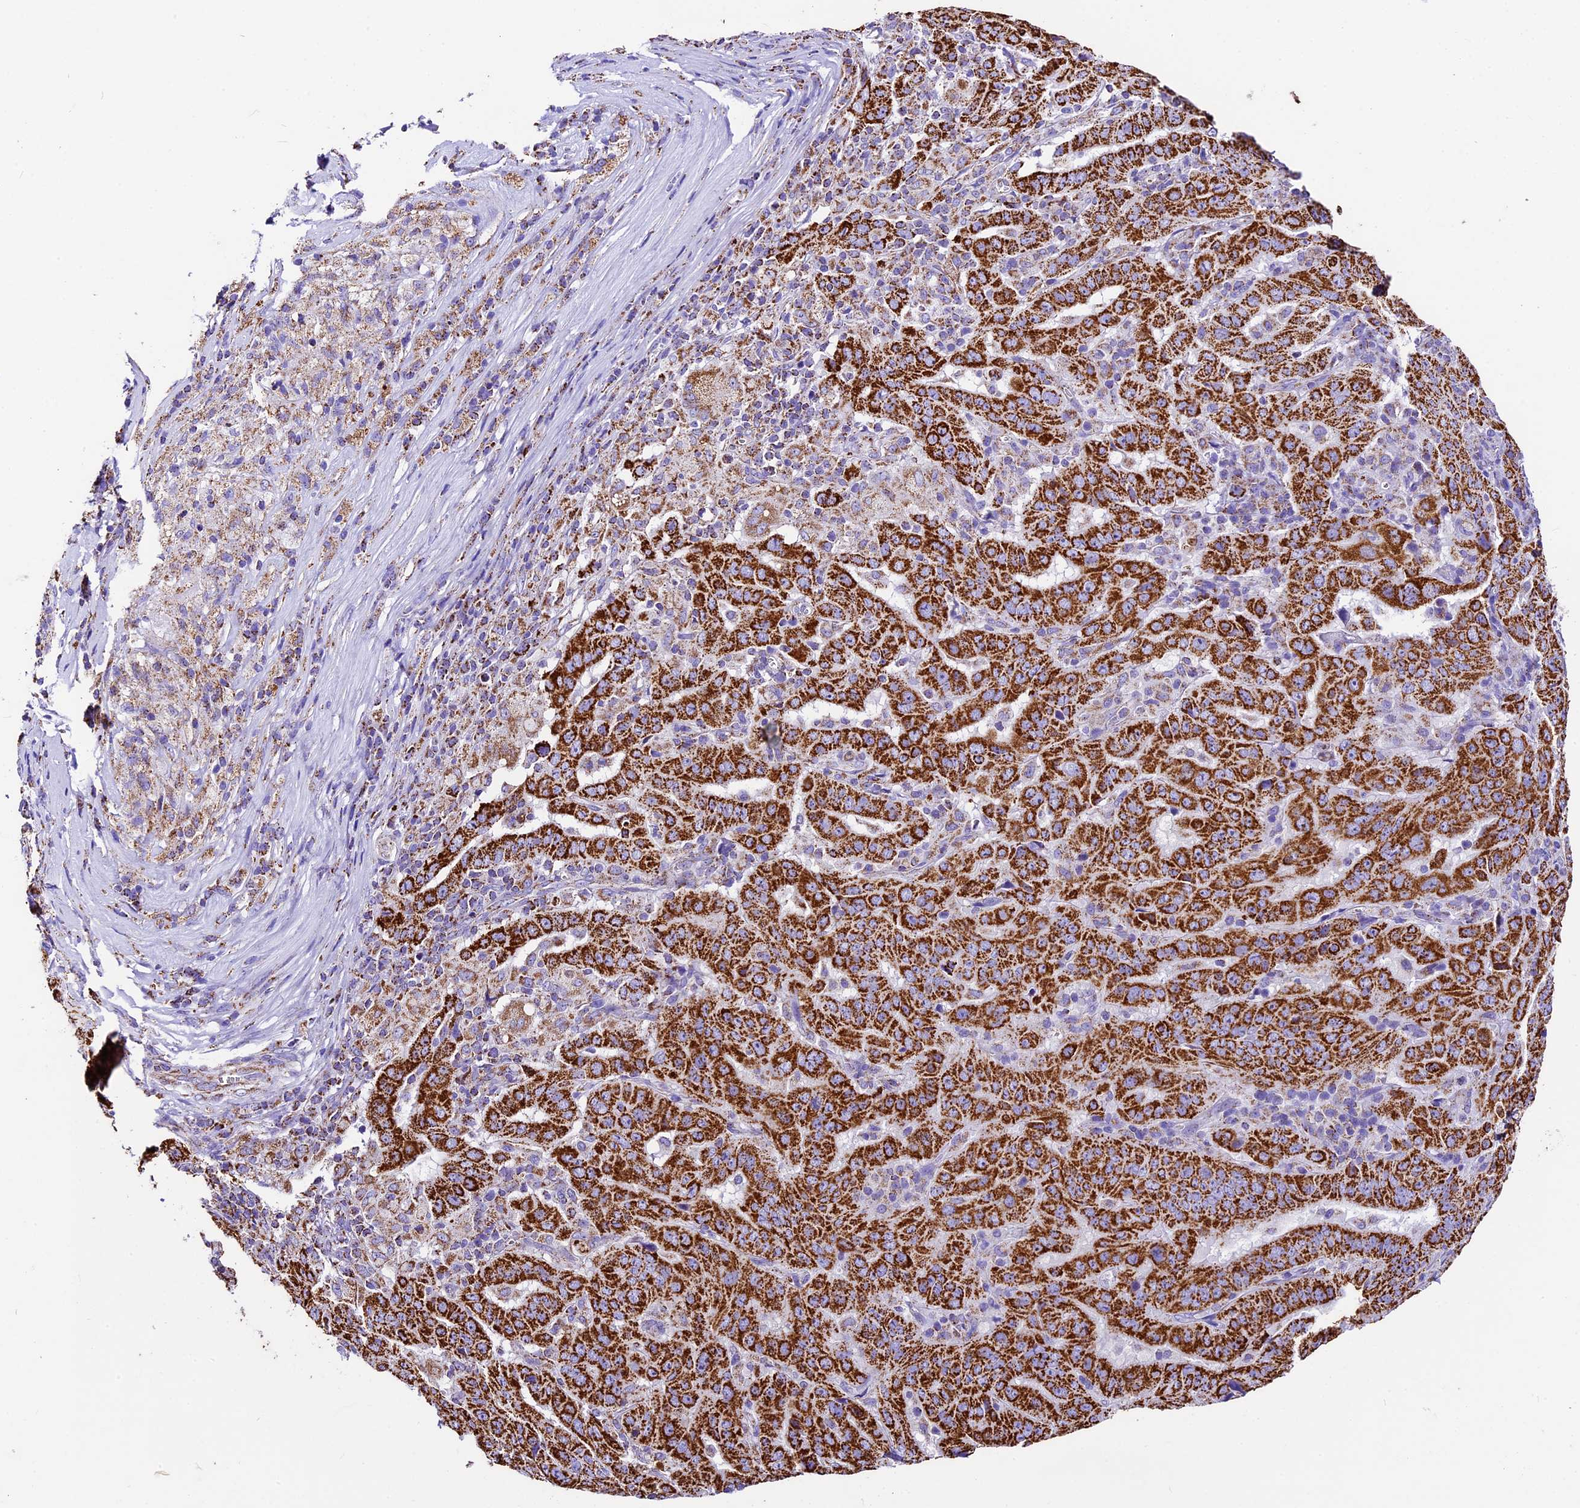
{"staining": {"intensity": "strong", "quantity": ">75%", "location": "cytoplasmic/membranous"}, "tissue": "pancreatic cancer", "cell_type": "Tumor cells", "image_type": "cancer", "snomed": [{"axis": "morphology", "description": "Adenocarcinoma, NOS"}, {"axis": "topography", "description": "Pancreas"}], "caption": "Immunohistochemical staining of adenocarcinoma (pancreatic) reveals strong cytoplasmic/membranous protein expression in about >75% of tumor cells.", "gene": "DCAF5", "patient": {"sex": "male", "age": 63}}